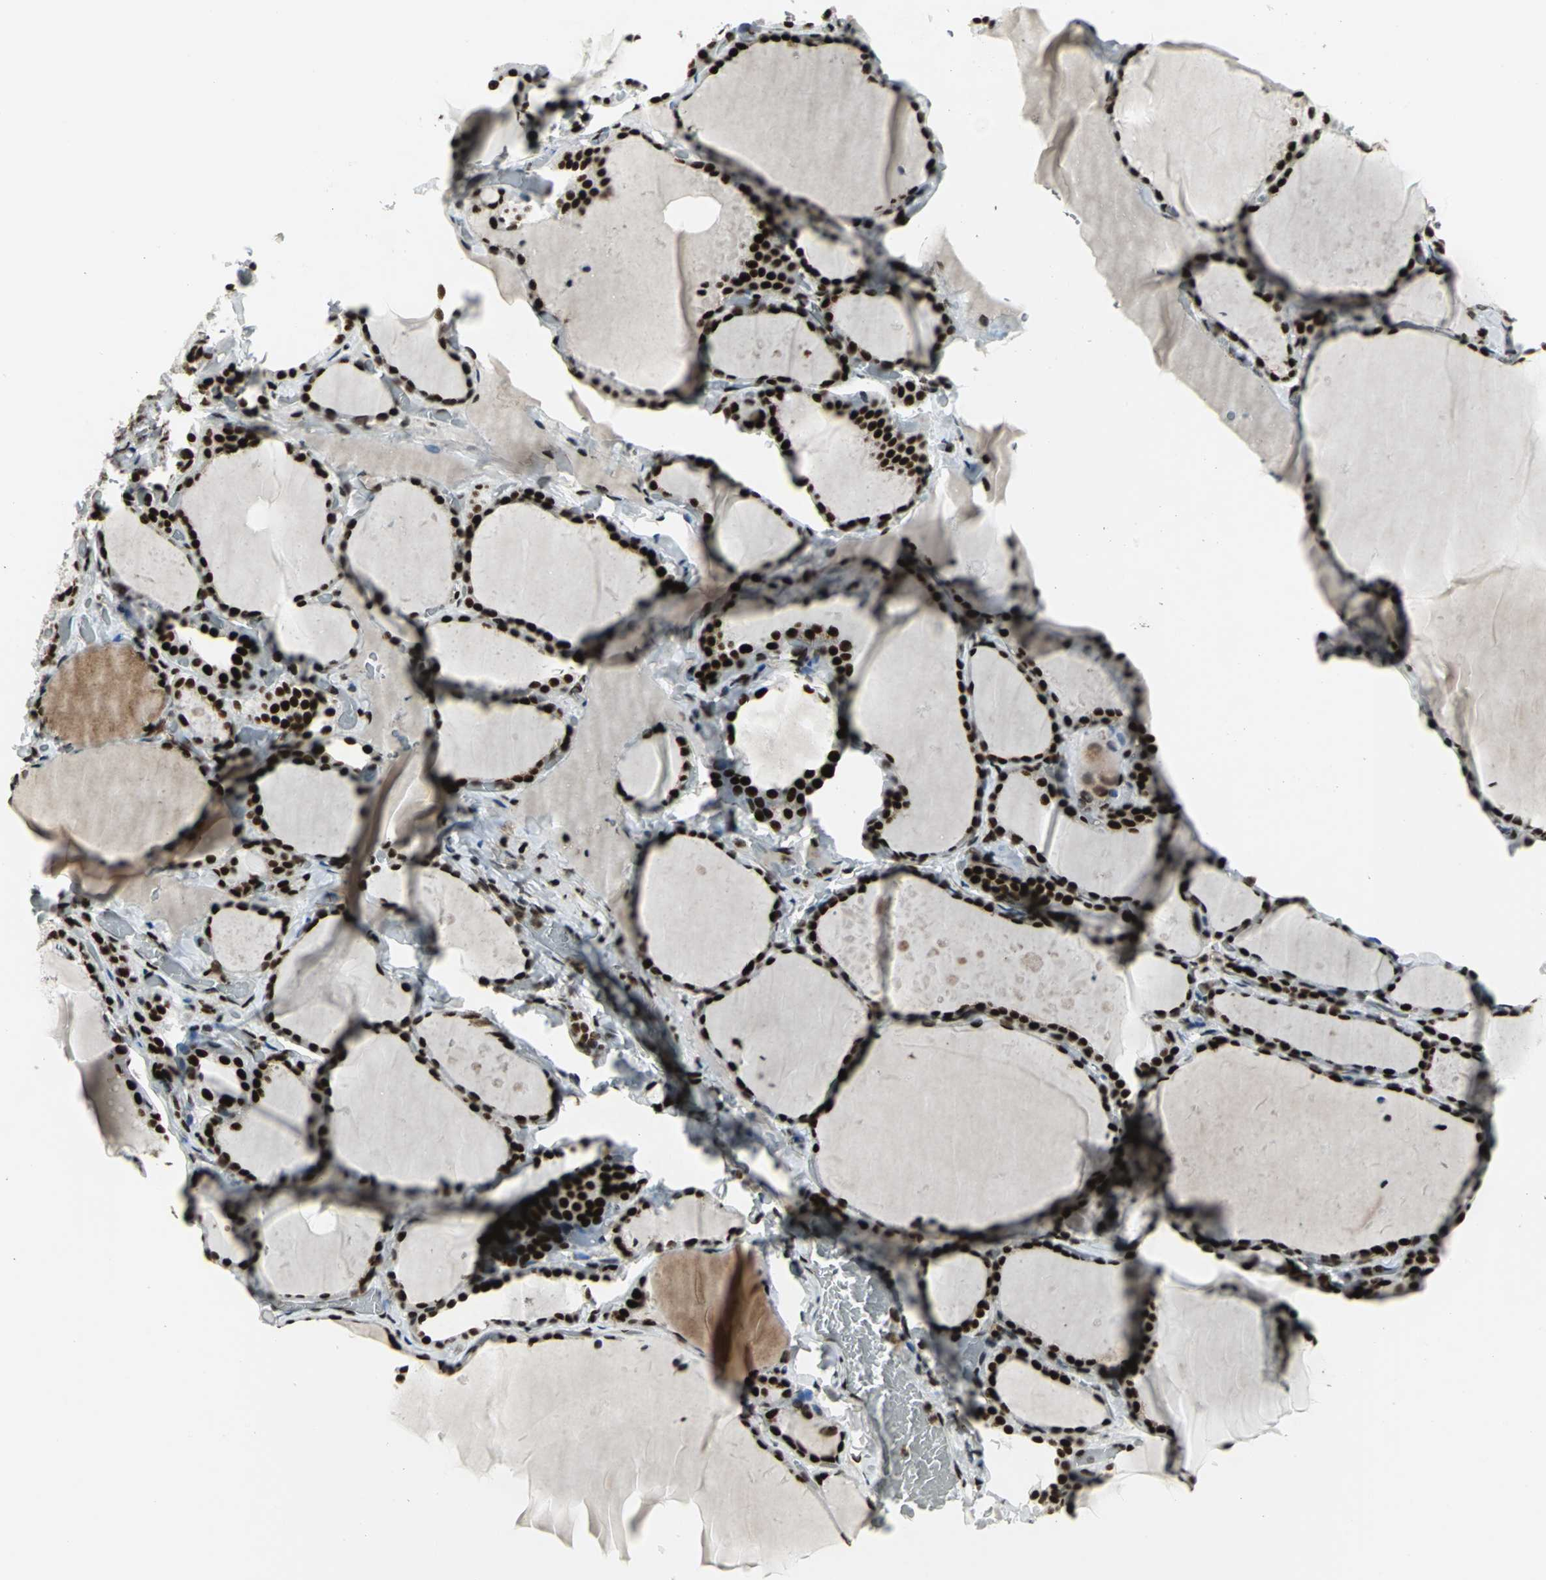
{"staining": {"intensity": "strong", "quantity": ">75%", "location": "nuclear"}, "tissue": "thyroid gland", "cell_type": "Glandular cells", "image_type": "normal", "snomed": [{"axis": "morphology", "description": "Normal tissue, NOS"}, {"axis": "topography", "description": "Thyroid gland"}], "caption": "Protein expression by immunohistochemistry demonstrates strong nuclear positivity in about >75% of glandular cells in unremarkable thyroid gland.", "gene": "SMARCA4", "patient": {"sex": "female", "age": 22}}